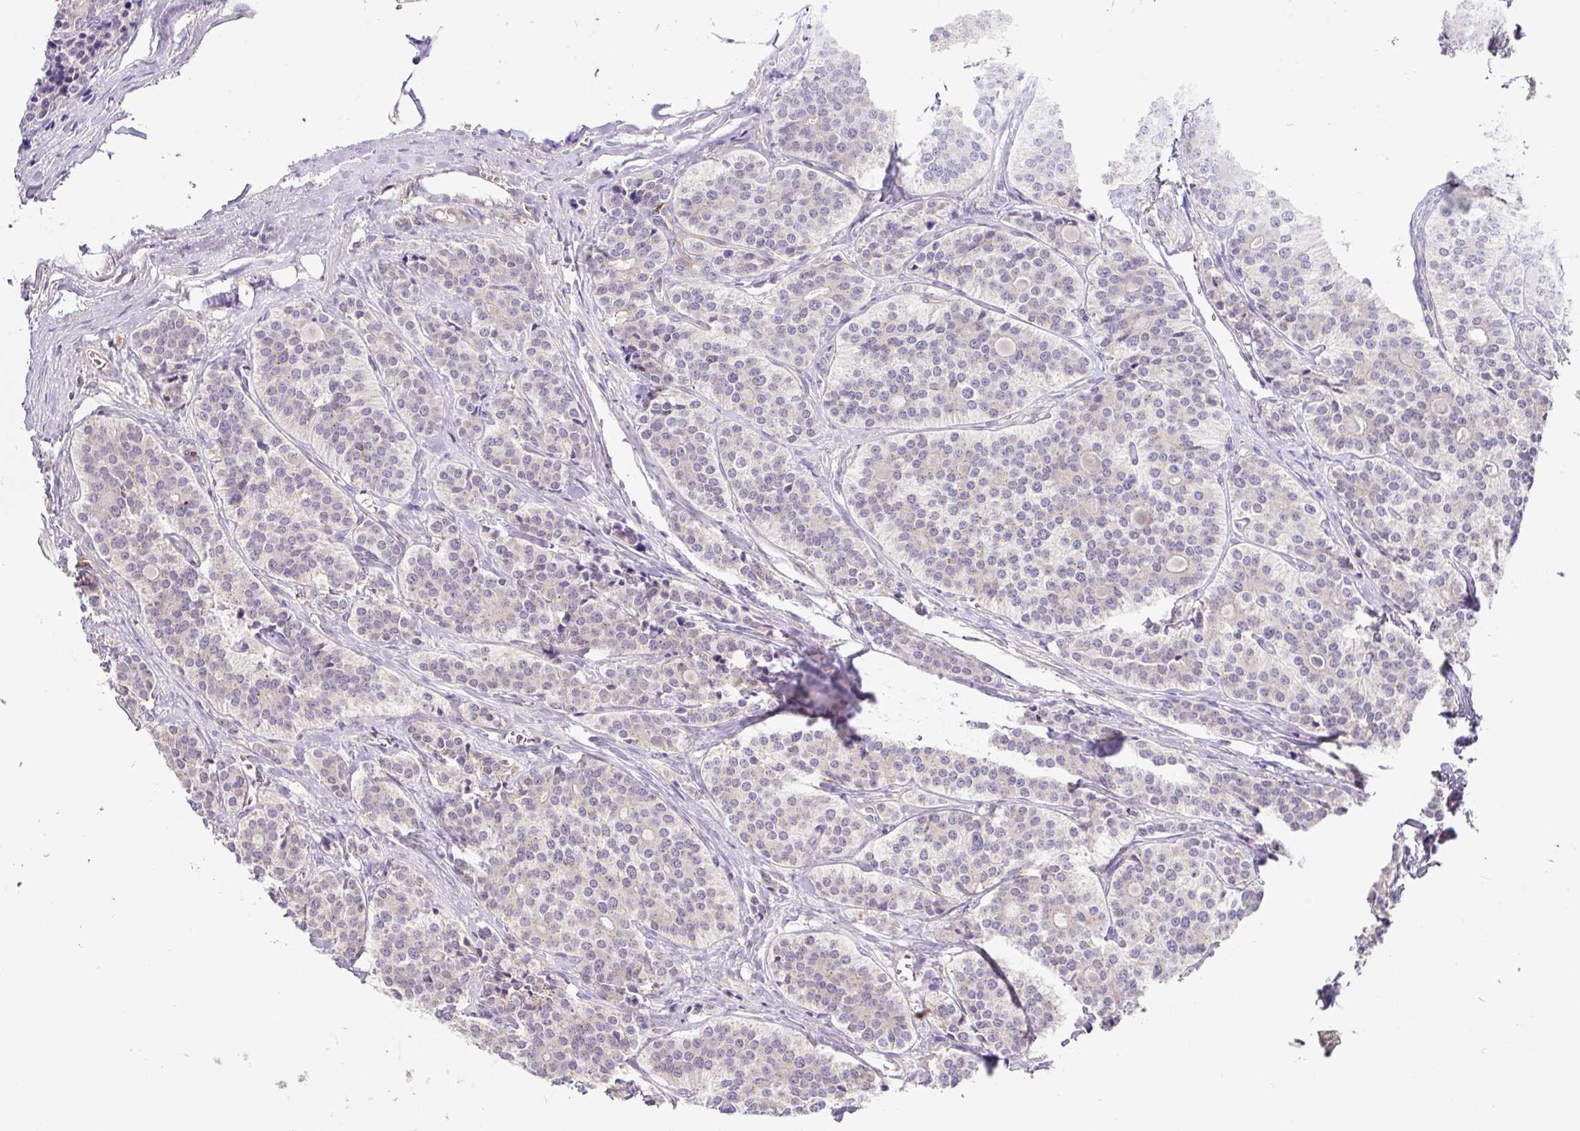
{"staining": {"intensity": "negative", "quantity": "none", "location": "none"}, "tissue": "carcinoid", "cell_type": "Tumor cells", "image_type": "cancer", "snomed": [{"axis": "morphology", "description": "Carcinoid, malignant, NOS"}, {"axis": "topography", "description": "Small intestine"}], "caption": "The micrograph displays no significant expression in tumor cells of malignant carcinoid.", "gene": "GCNT7", "patient": {"sex": "male", "age": 63}}